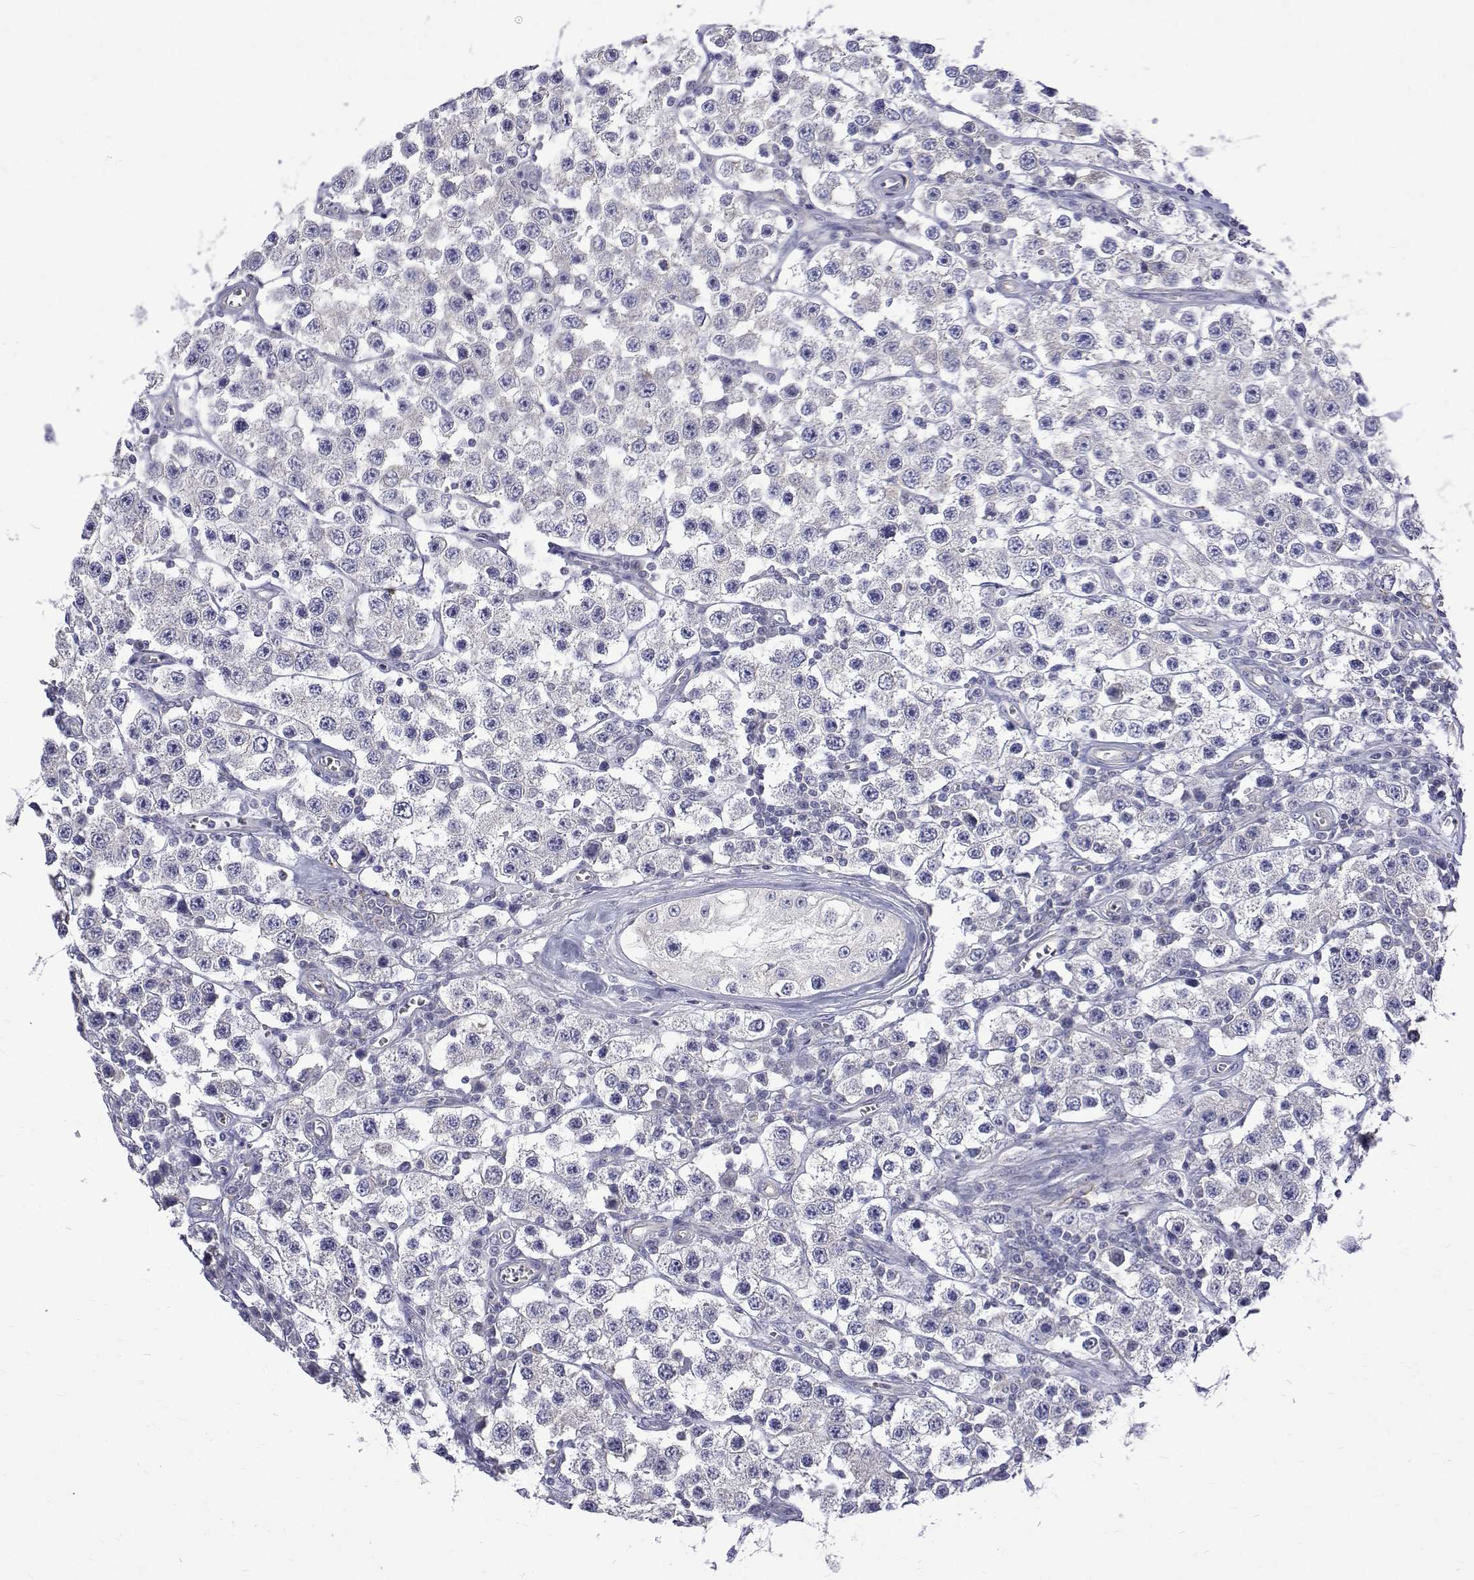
{"staining": {"intensity": "negative", "quantity": "none", "location": "none"}, "tissue": "testis cancer", "cell_type": "Tumor cells", "image_type": "cancer", "snomed": [{"axis": "morphology", "description": "Seminoma, NOS"}, {"axis": "topography", "description": "Testis"}], "caption": "Protein analysis of testis cancer reveals no significant positivity in tumor cells. The staining was performed using DAB (3,3'-diaminobenzidine) to visualize the protein expression in brown, while the nuclei were stained in blue with hematoxylin (Magnification: 20x).", "gene": "PADI1", "patient": {"sex": "male", "age": 34}}